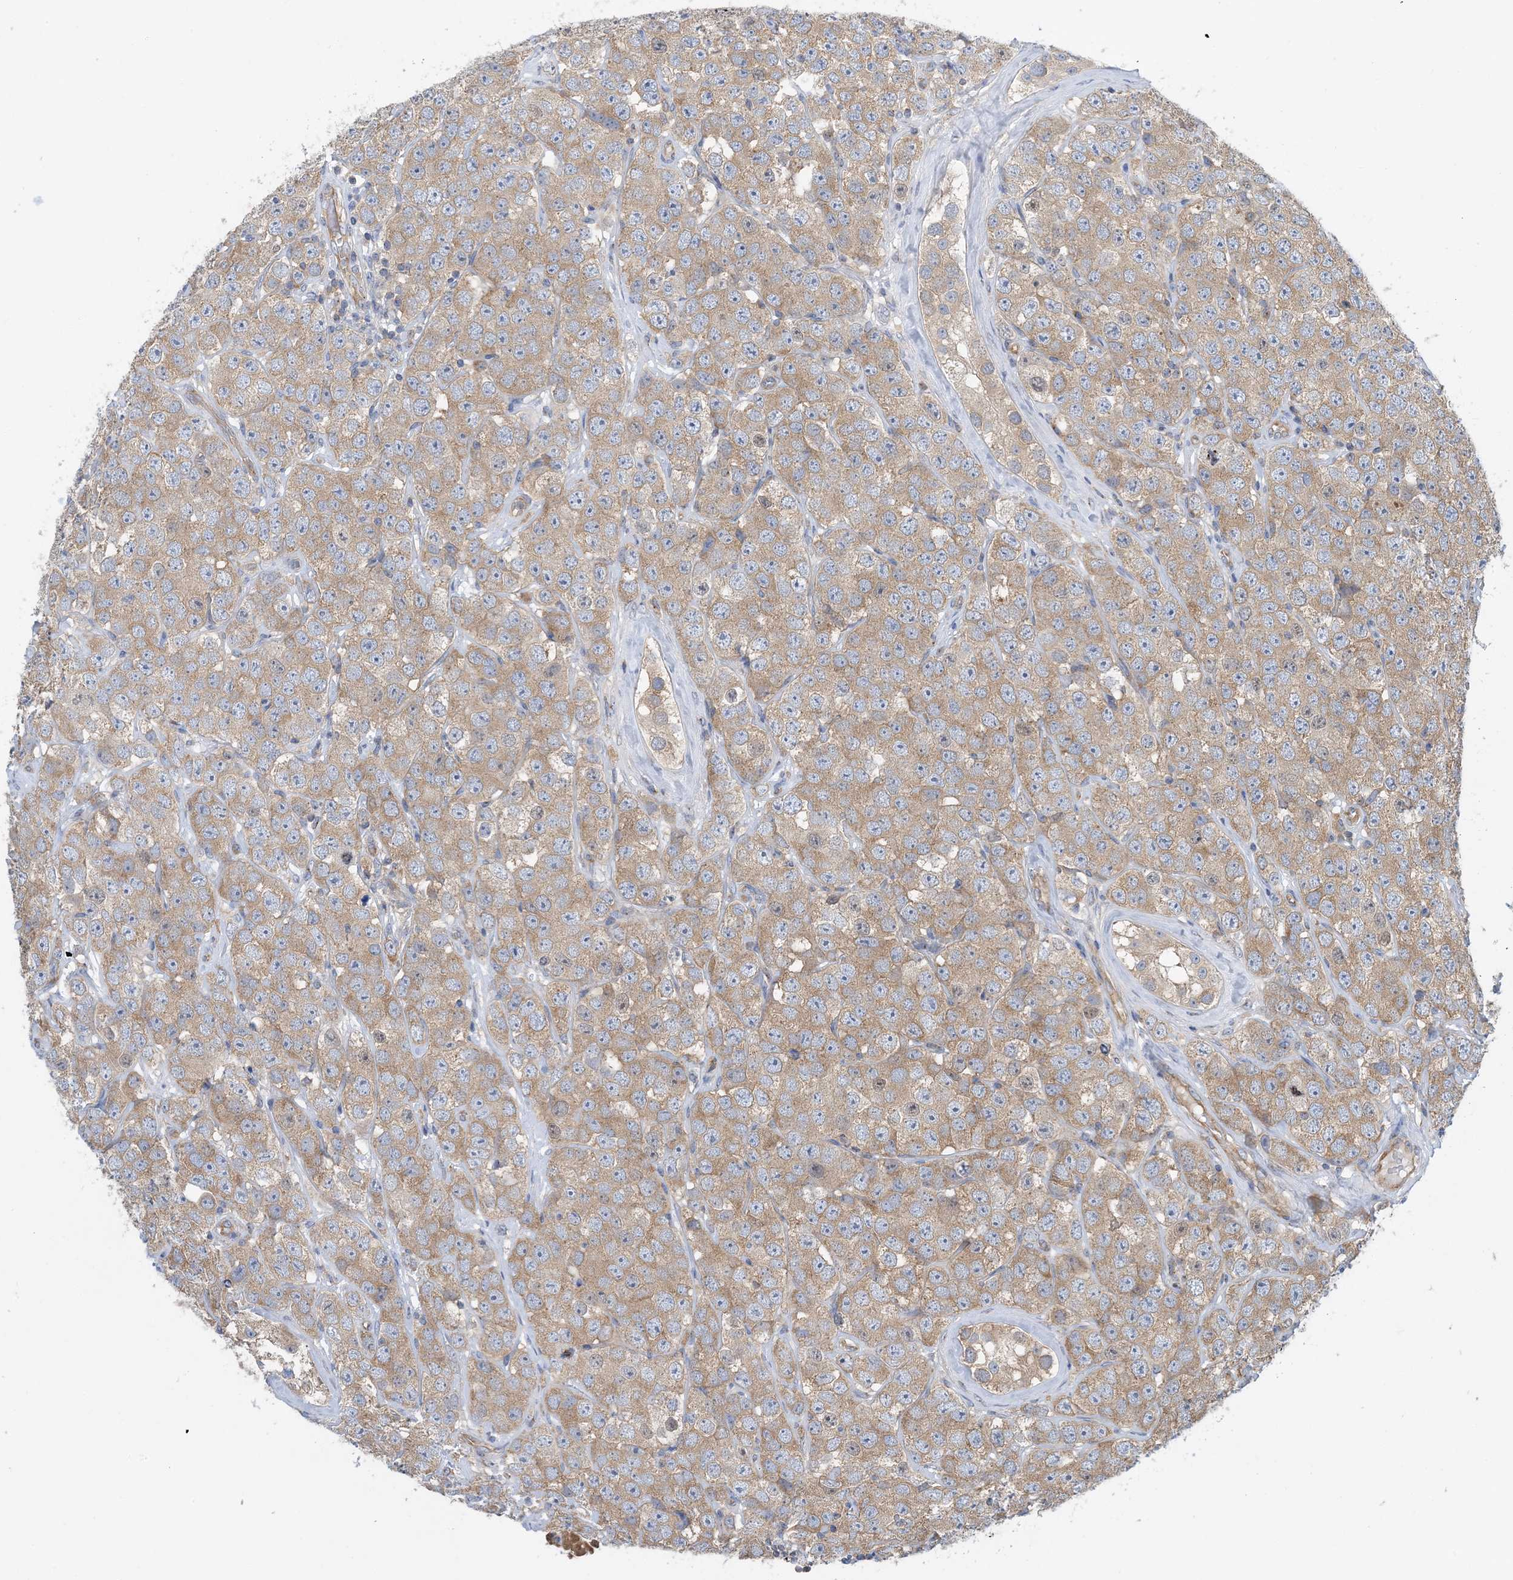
{"staining": {"intensity": "moderate", "quantity": ">75%", "location": "cytoplasmic/membranous"}, "tissue": "testis cancer", "cell_type": "Tumor cells", "image_type": "cancer", "snomed": [{"axis": "morphology", "description": "Seminoma, NOS"}, {"axis": "topography", "description": "Testis"}], "caption": "Immunohistochemistry (IHC) (DAB) staining of human seminoma (testis) reveals moderate cytoplasmic/membranous protein positivity in about >75% of tumor cells.", "gene": "SIDT1", "patient": {"sex": "male", "age": 28}}